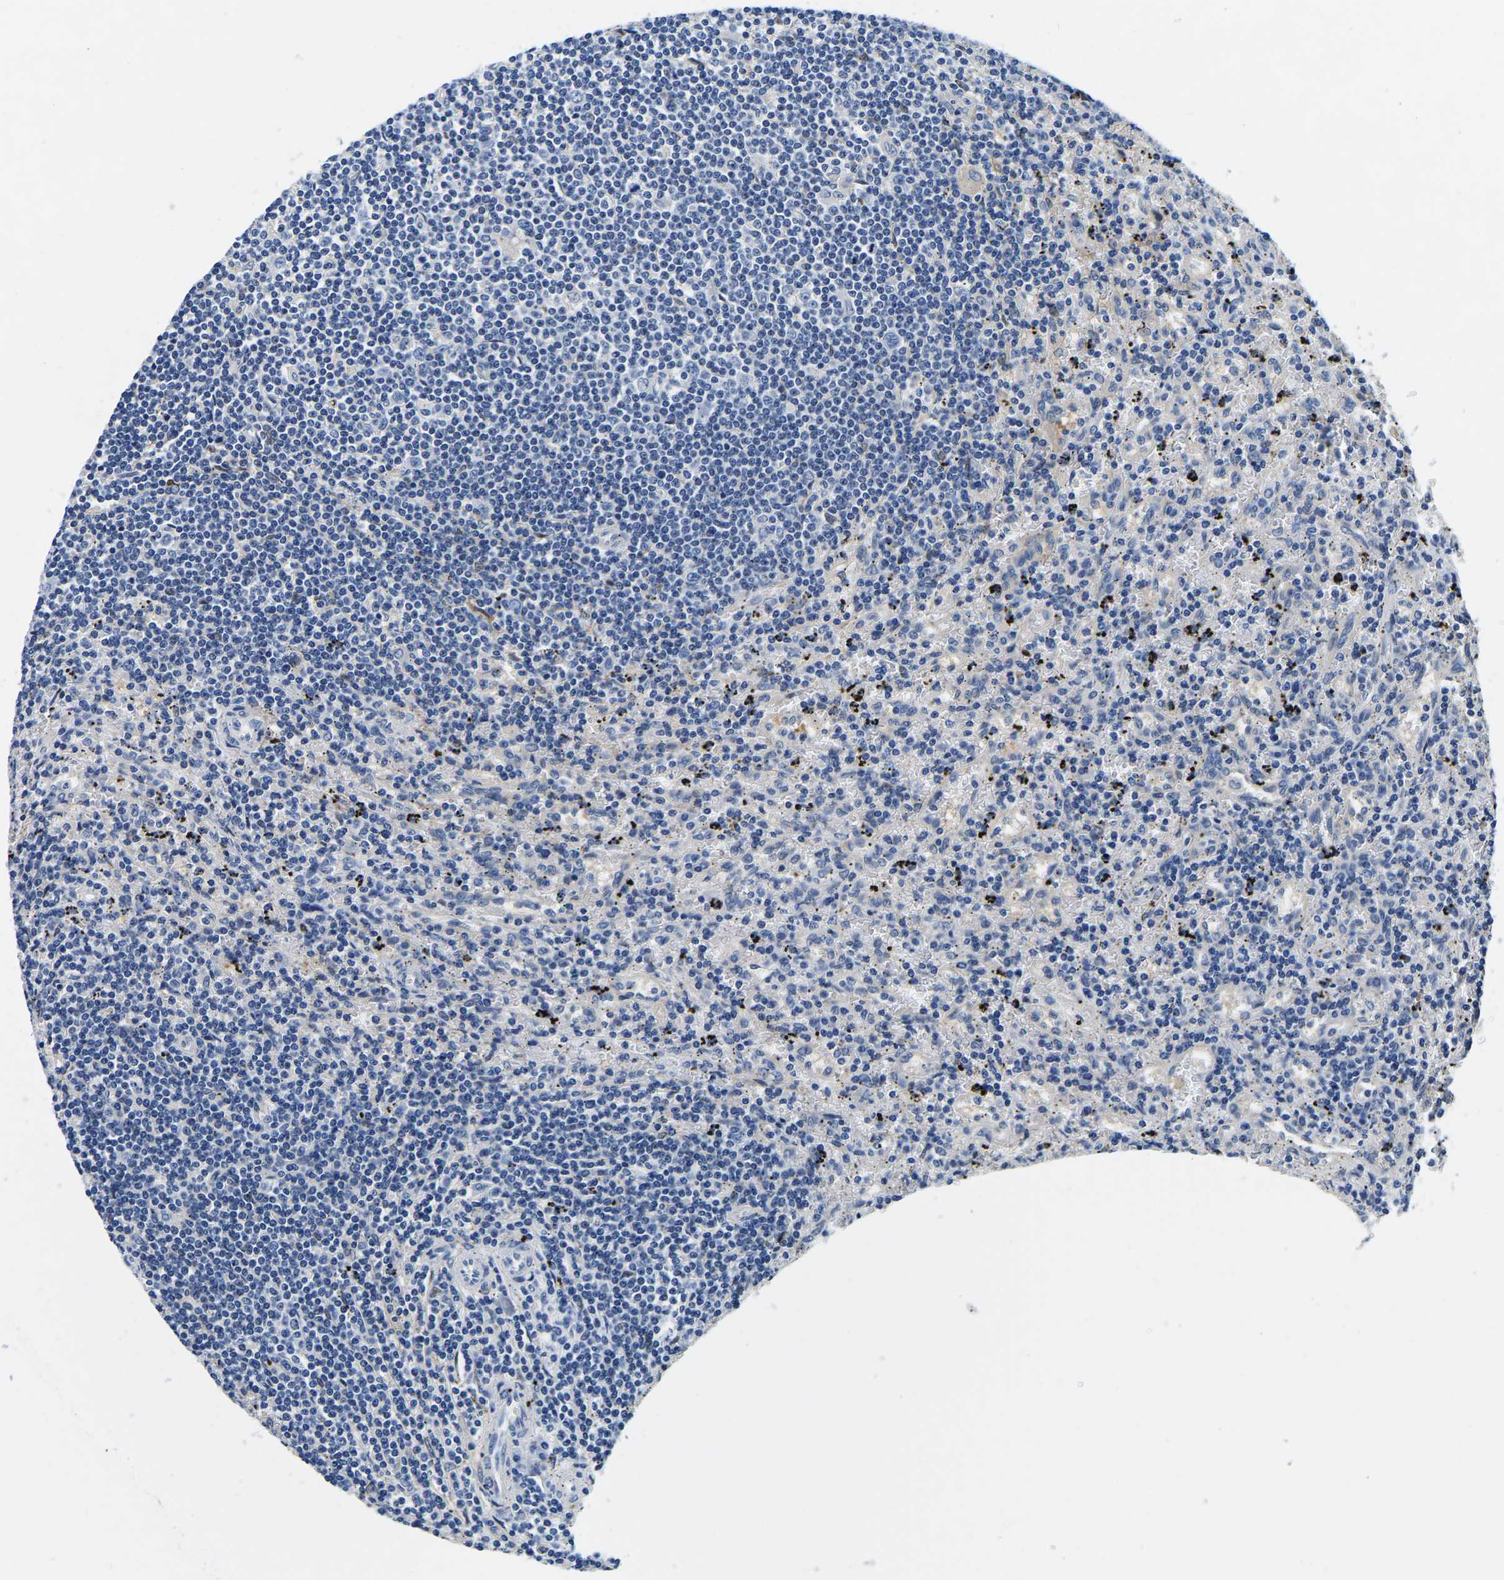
{"staining": {"intensity": "negative", "quantity": "none", "location": "none"}, "tissue": "lymphoma", "cell_type": "Tumor cells", "image_type": "cancer", "snomed": [{"axis": "morphology", "description": "Malignant lymphoma, non-Hodgkin's type, Low grade"}, {"axis": "topography", "description": "Spleen"}], "caption": "The photomicrograph demonstrates no staining of tumor cells in low-grade malignant lymphoma, non-Hodgkin's type.", "gene": "ACO1", "patient": {"sex": "male", "age": 76}}